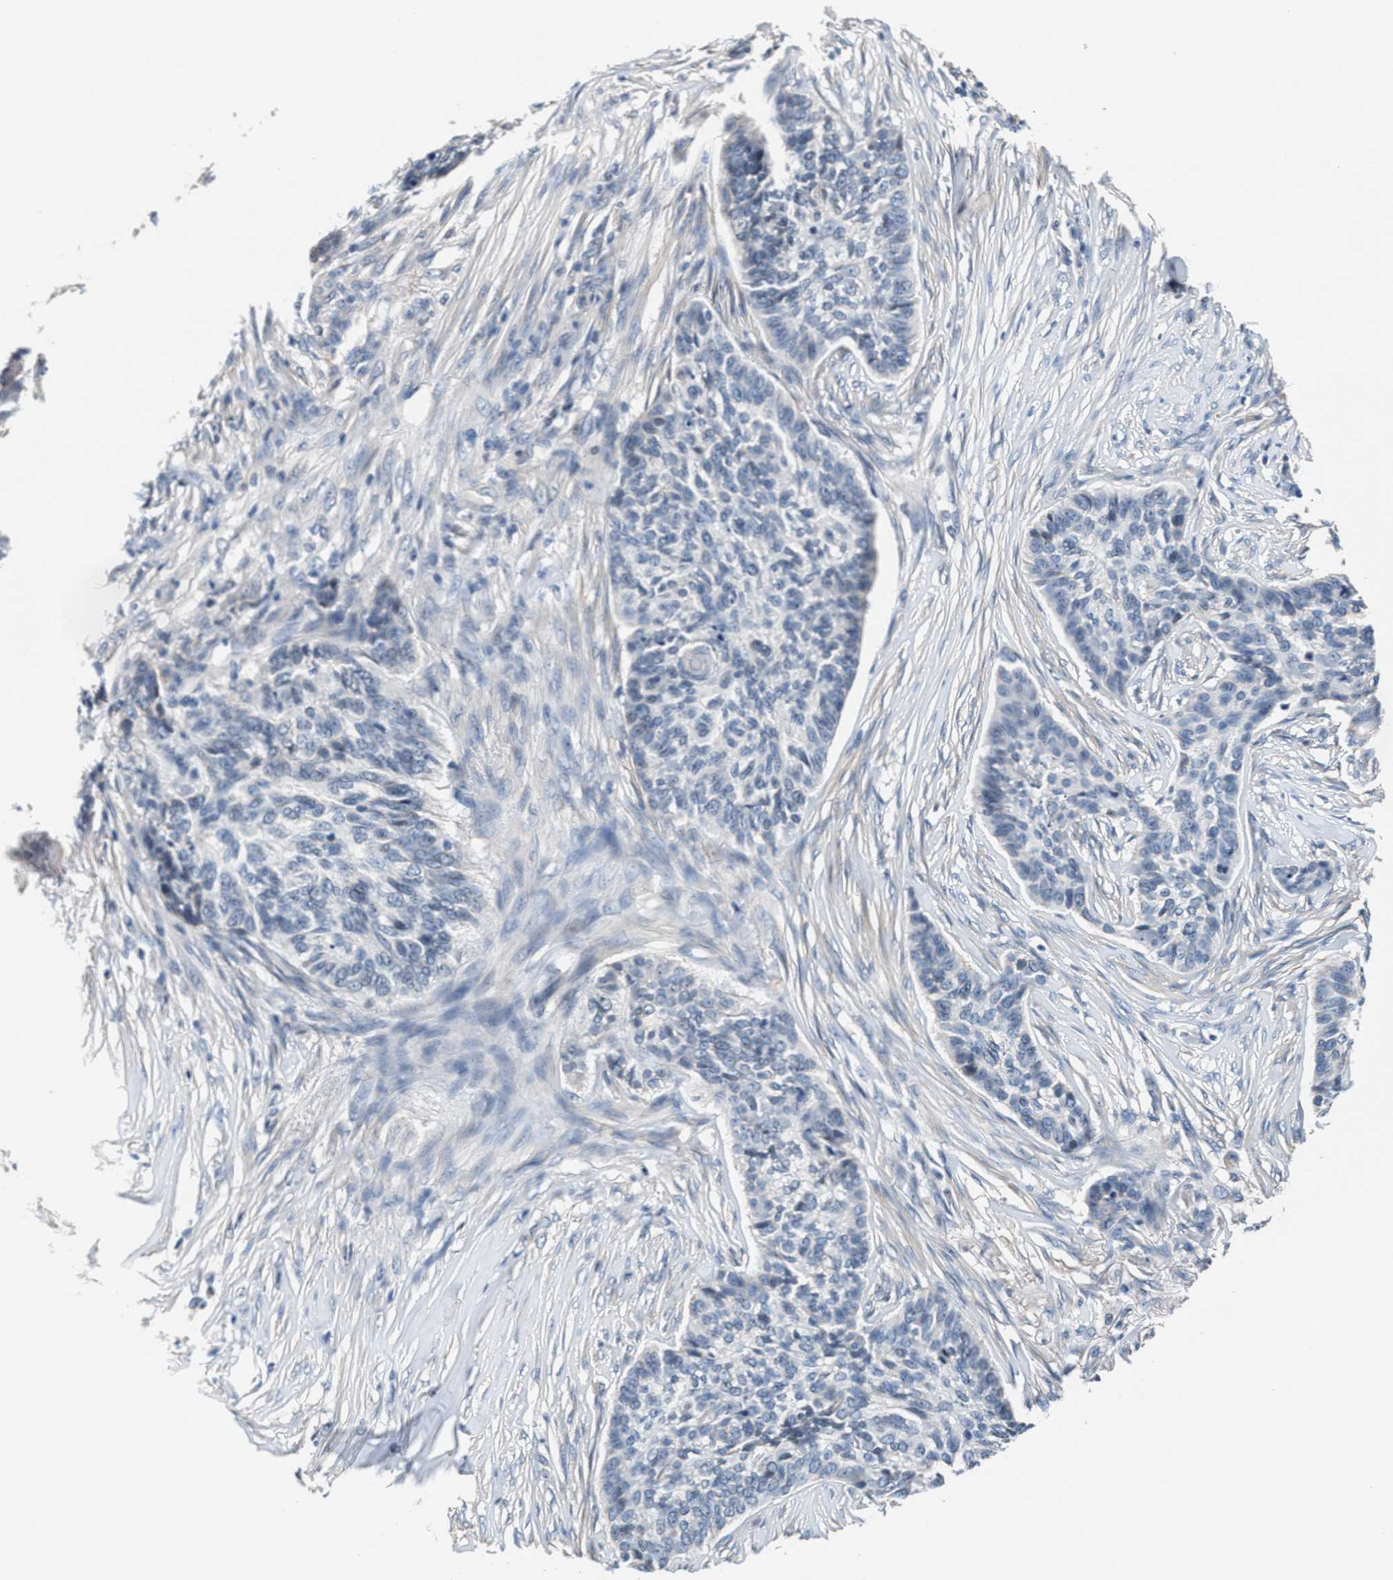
{"staining": {"intensity": "negative", "quantity": "none", "location": "none"}, "tissue": "skin cancer", "cell_type": "Tumor cells", "image_type": "cancer", "snomed": [{"axis": "morphology", "description": "Basal cell carcinoma"}, {"axis": "topography", "description": "Skin"}], "caption": "Human basal cell carcinoma (skin) stained for a protein using immunohistochemistry (IHC) displays no positivity in tumor cells.", "gene": "MYH3", "patient": {"sex": "male", "age": 85}}